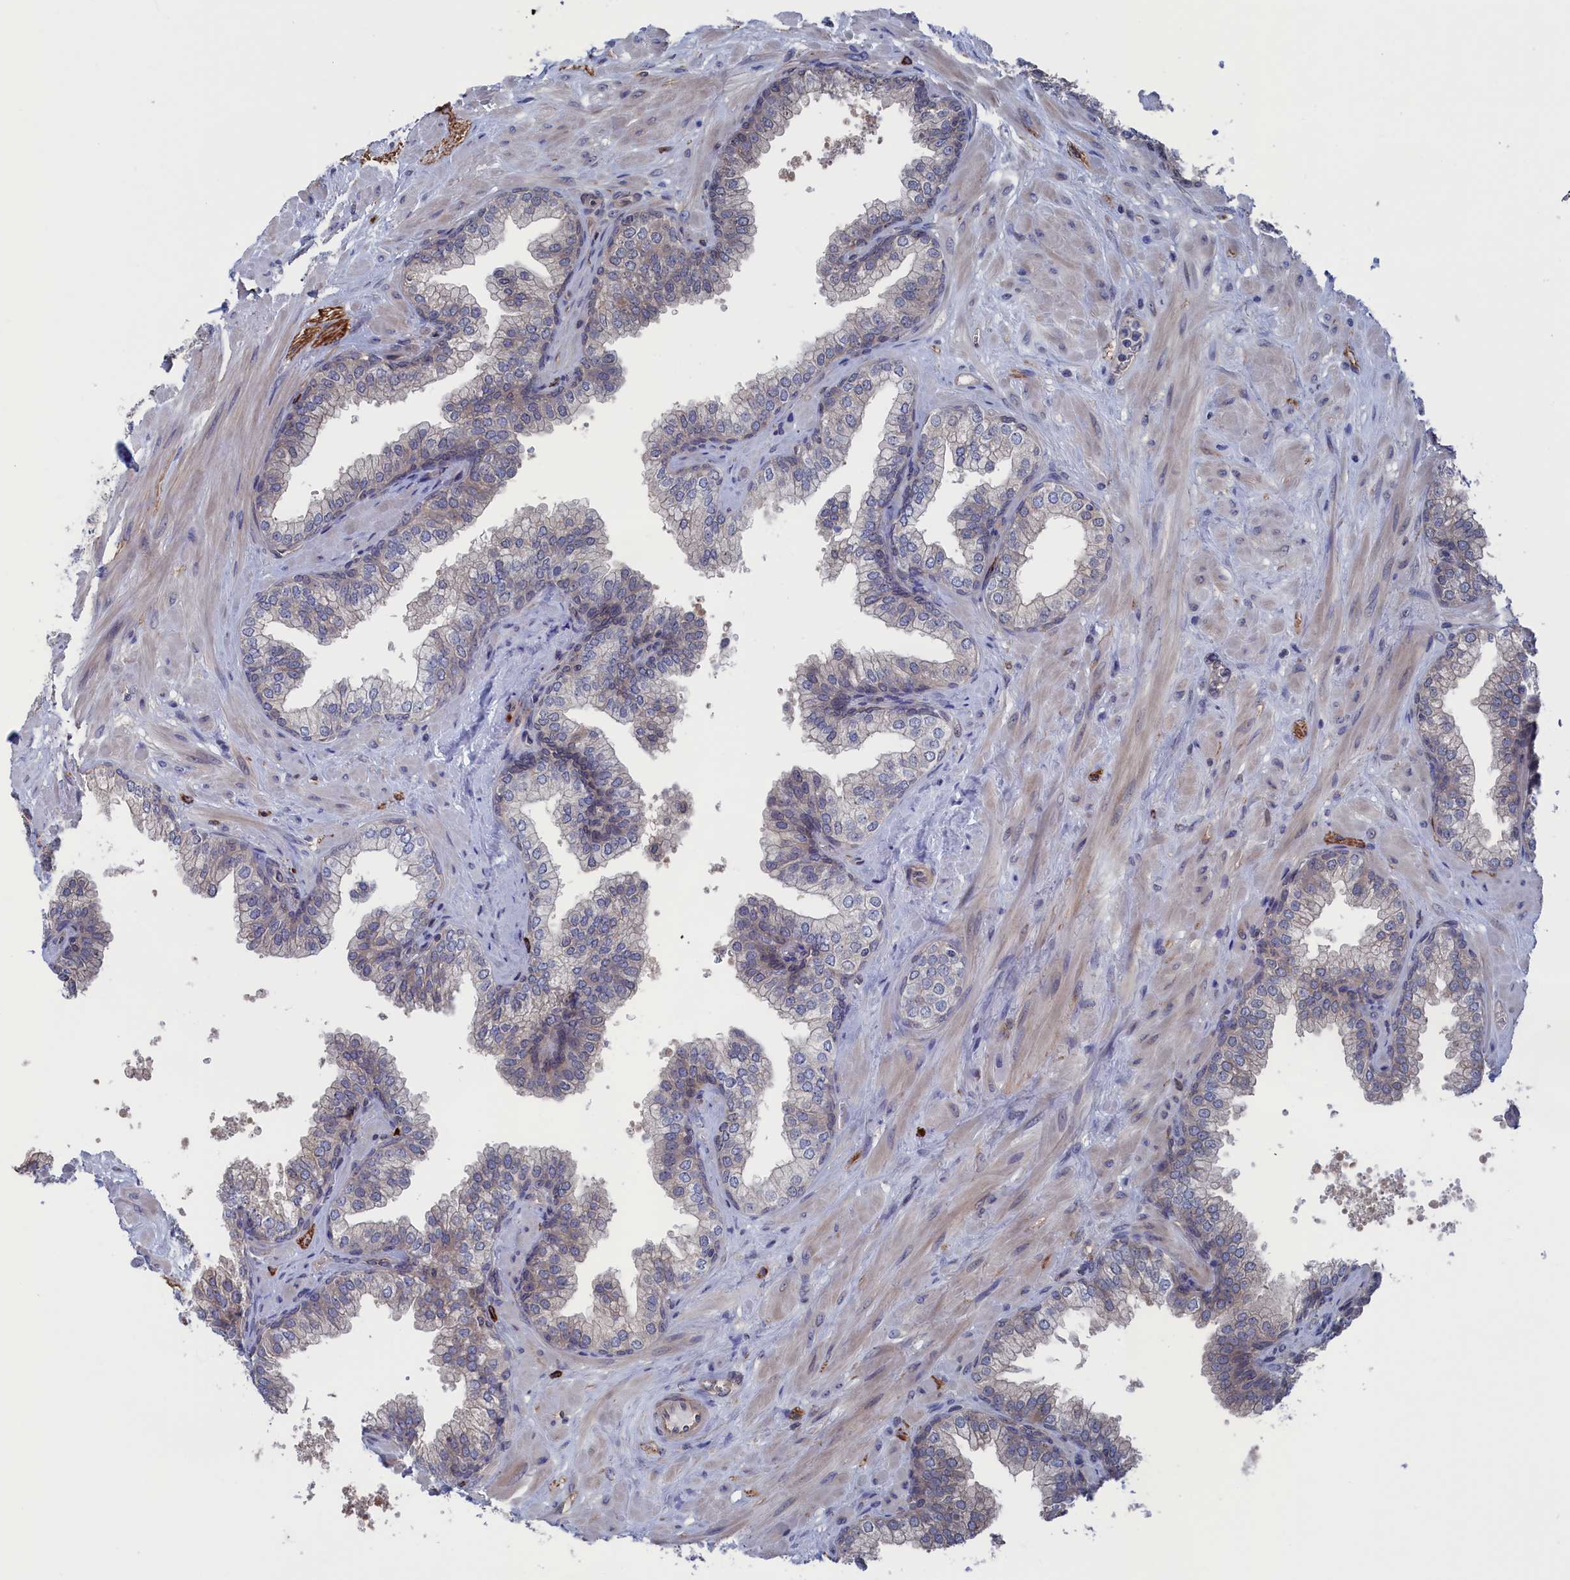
{"staining": {"intensity": "negative", "quantity": "none", "location": "none"}, "tissue": "prostate", "cell_type": "Glandular cells", "image_type": "normal", "snomed": [{"axis": "morphology", "description": "Normal tissue, NOS"}, {"axis": "topography", "description": "Prostate"}], "caption": "DAB (3,3'-diaminobenzidine) immunohistochemical staining of normal prostate shows no significant positivity in glandular cells.", "gene": "NUTF2", "patient": {"sex": "male", "age": 60}}